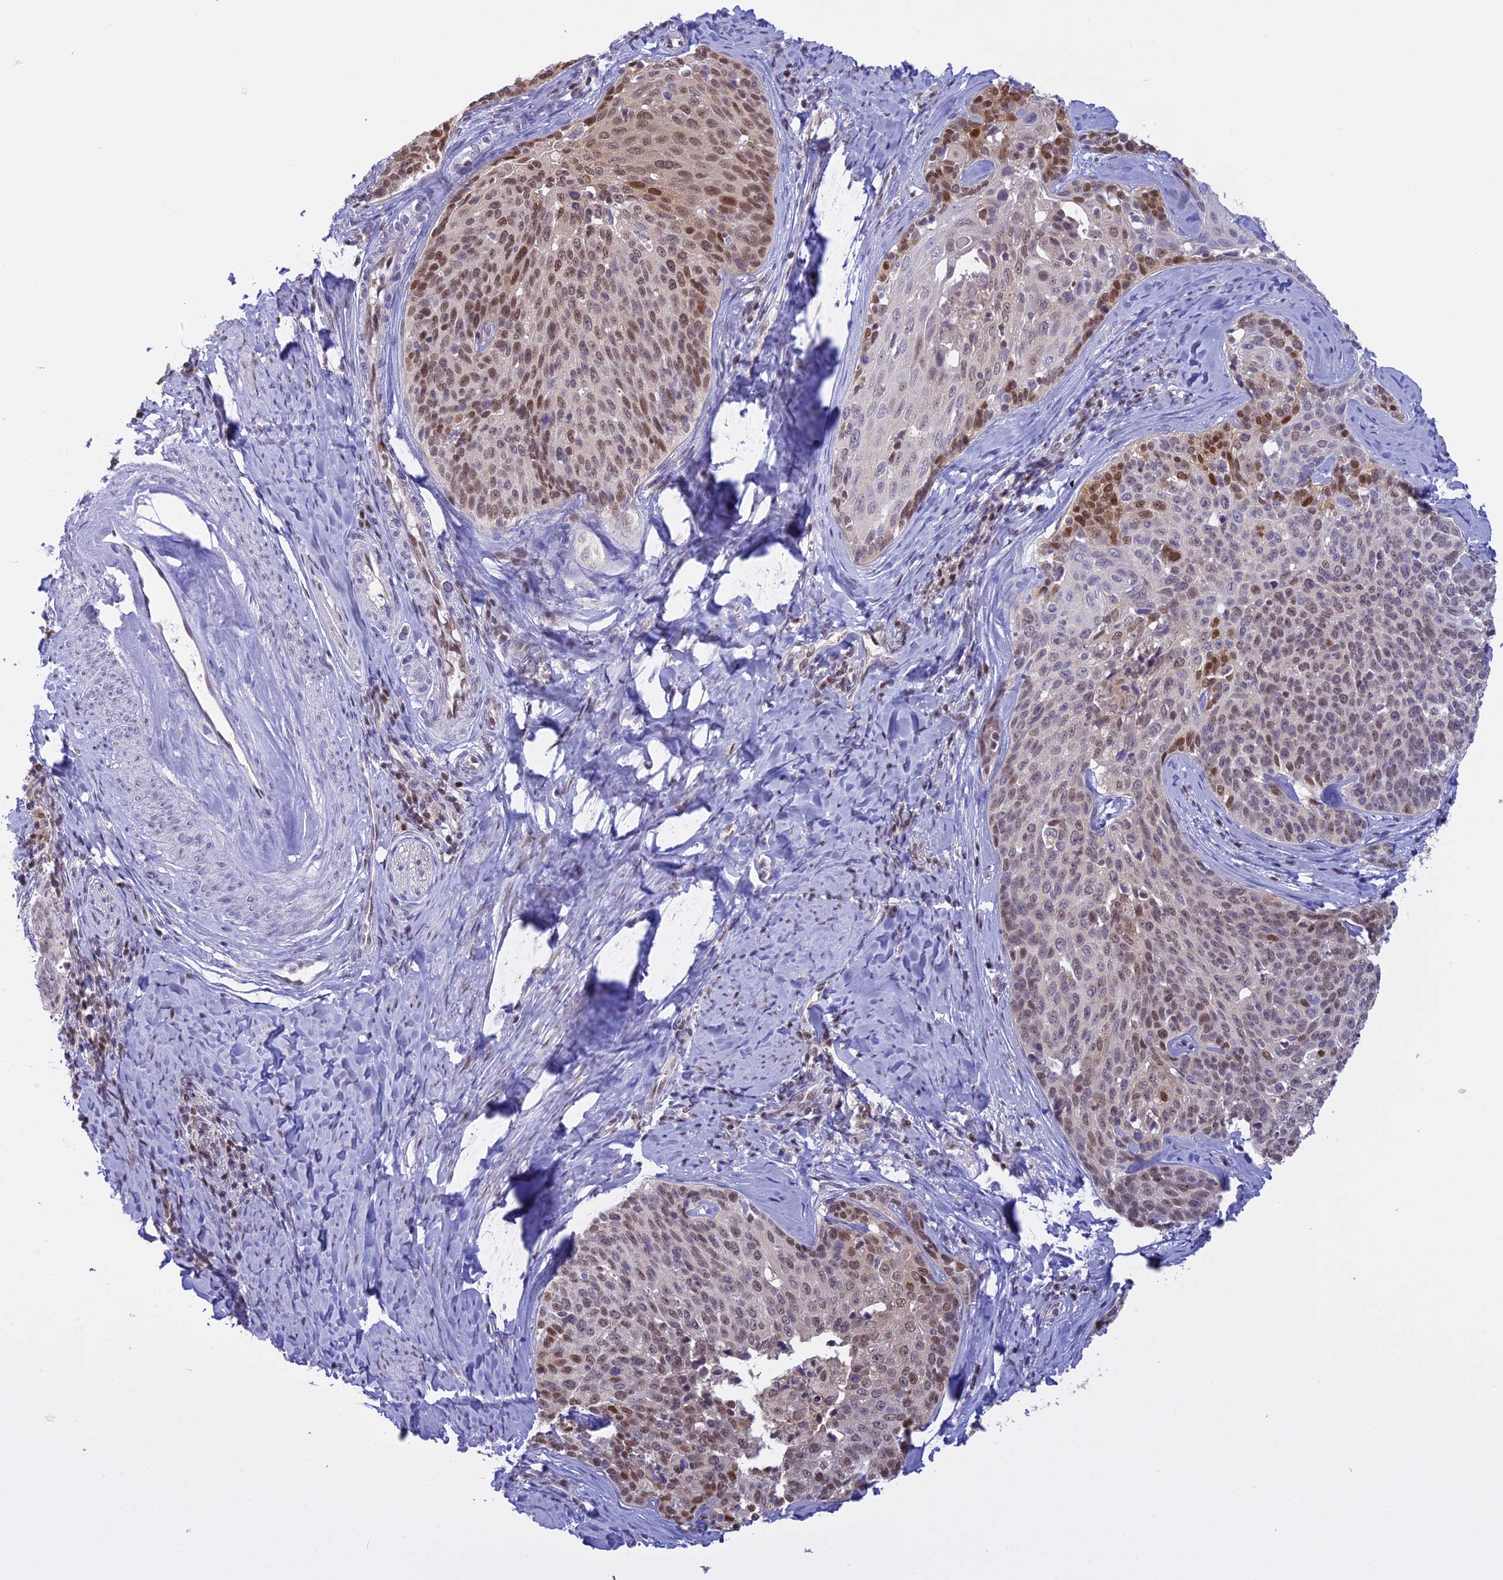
{"staining": {"intensity": "moderate", "quantity": "25%-75%", "location": "nuclear"}, "tissue": "cervical cancer", "cell_type": "Tumor cells", "image_type": "cancer", "snomed": [{"axis": "morphology", "description": "Squamous cell carcinoma, NOS"}, {"axis": "topography", "description": "Cervix"}], "caption": "There is medium levels of moderate nuclear expression in tumor cells of cervical cancer, as demonstrated by immunohistochemical staining (brown color).", "gene": "IZUMO2", "patient": {"sex": "female", "age": 50}}